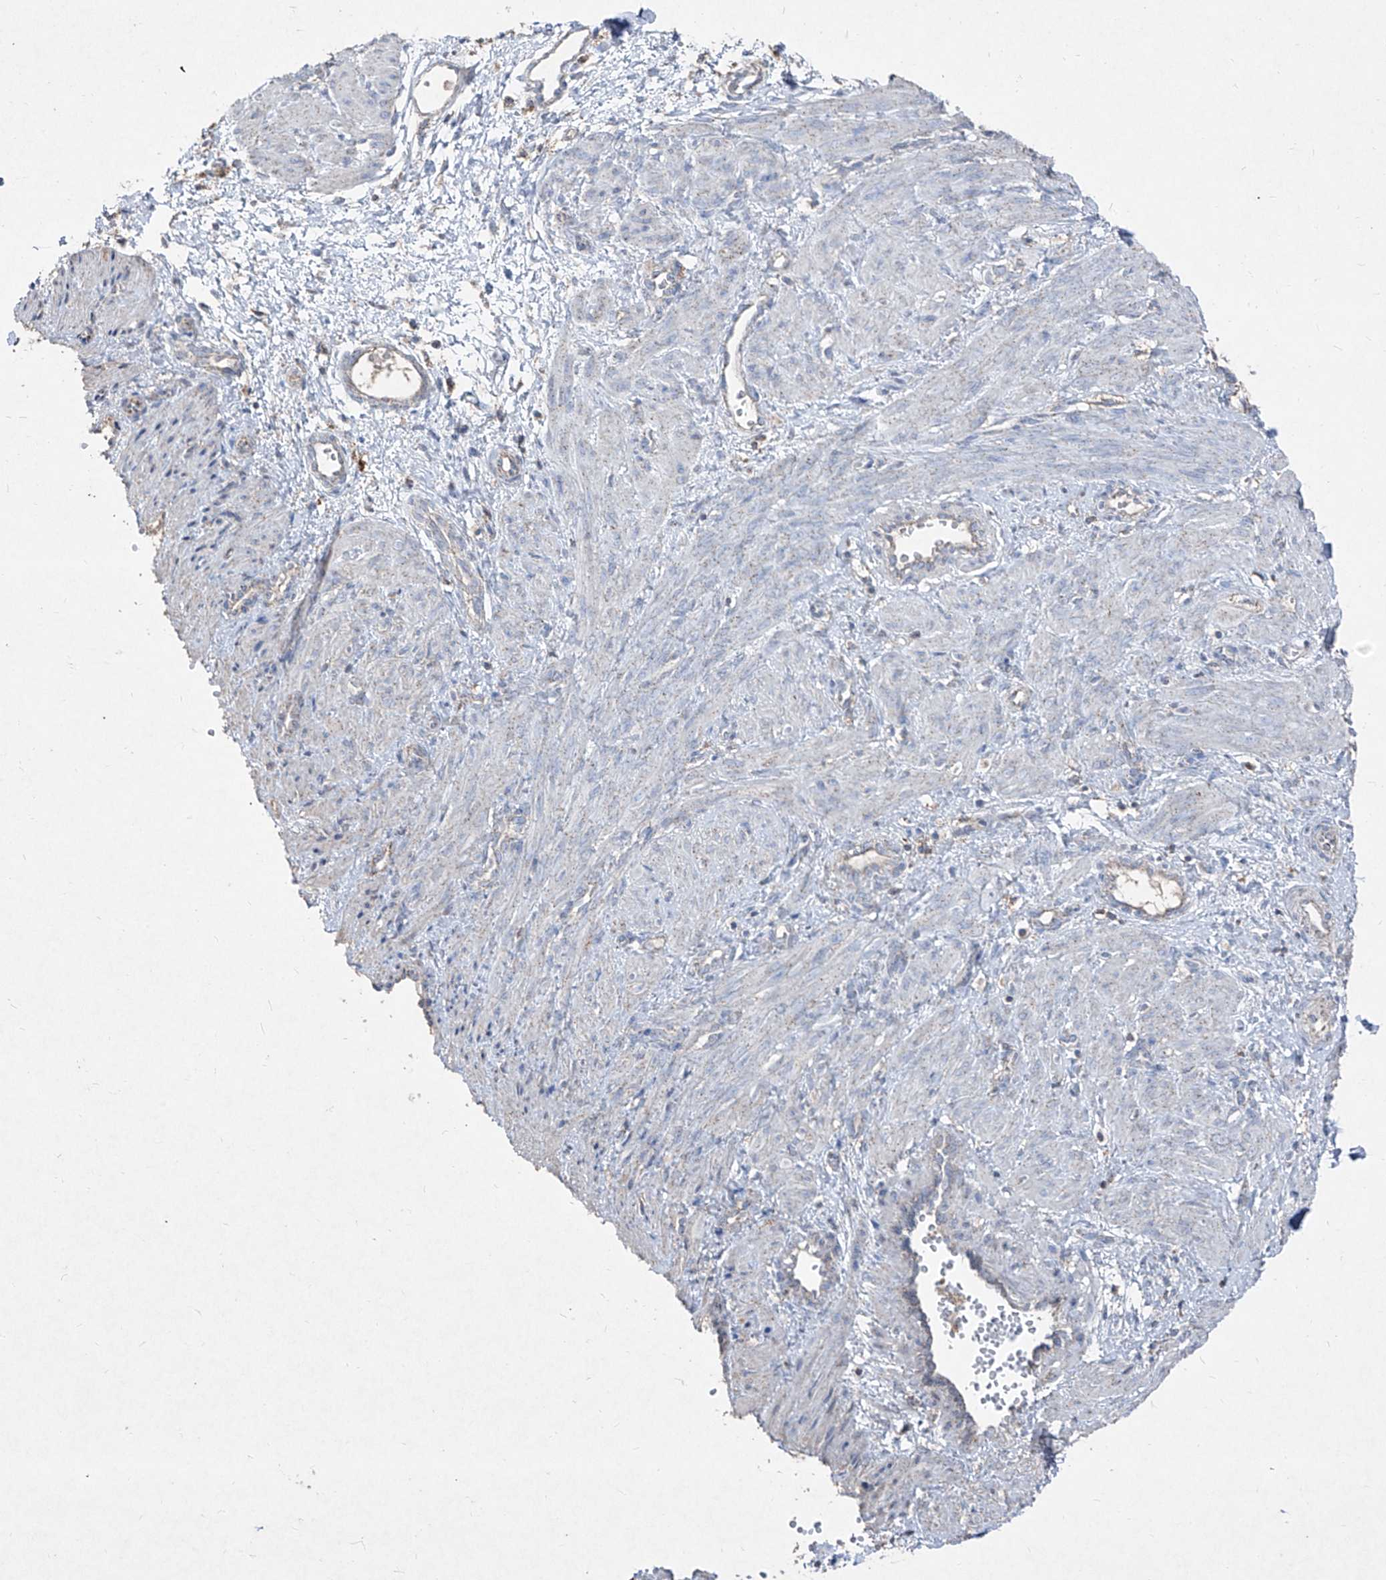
{"staining": {"intensity": "negative", "quantity": "none", "location": "none"}, "tissue": "smooth muscle", "cell_type": "Smooth muscle cells", "image_type": "normal", "snomed": [{"axis": "morphology", "description": "Normal tissue, NOS"}, {"axis": "topography", "description": "Endometrium"}], "caption": "This histopathology image is of benign smooth muscle stained with IHC to label a protein in brown with the nuclei are counter-stained blue. There is no expression in smooth muscle cells. (DAB immunohistochemistry, high magnification).", "gene": "ABCD3", "patient": {"sex": "female", "age": 33}}